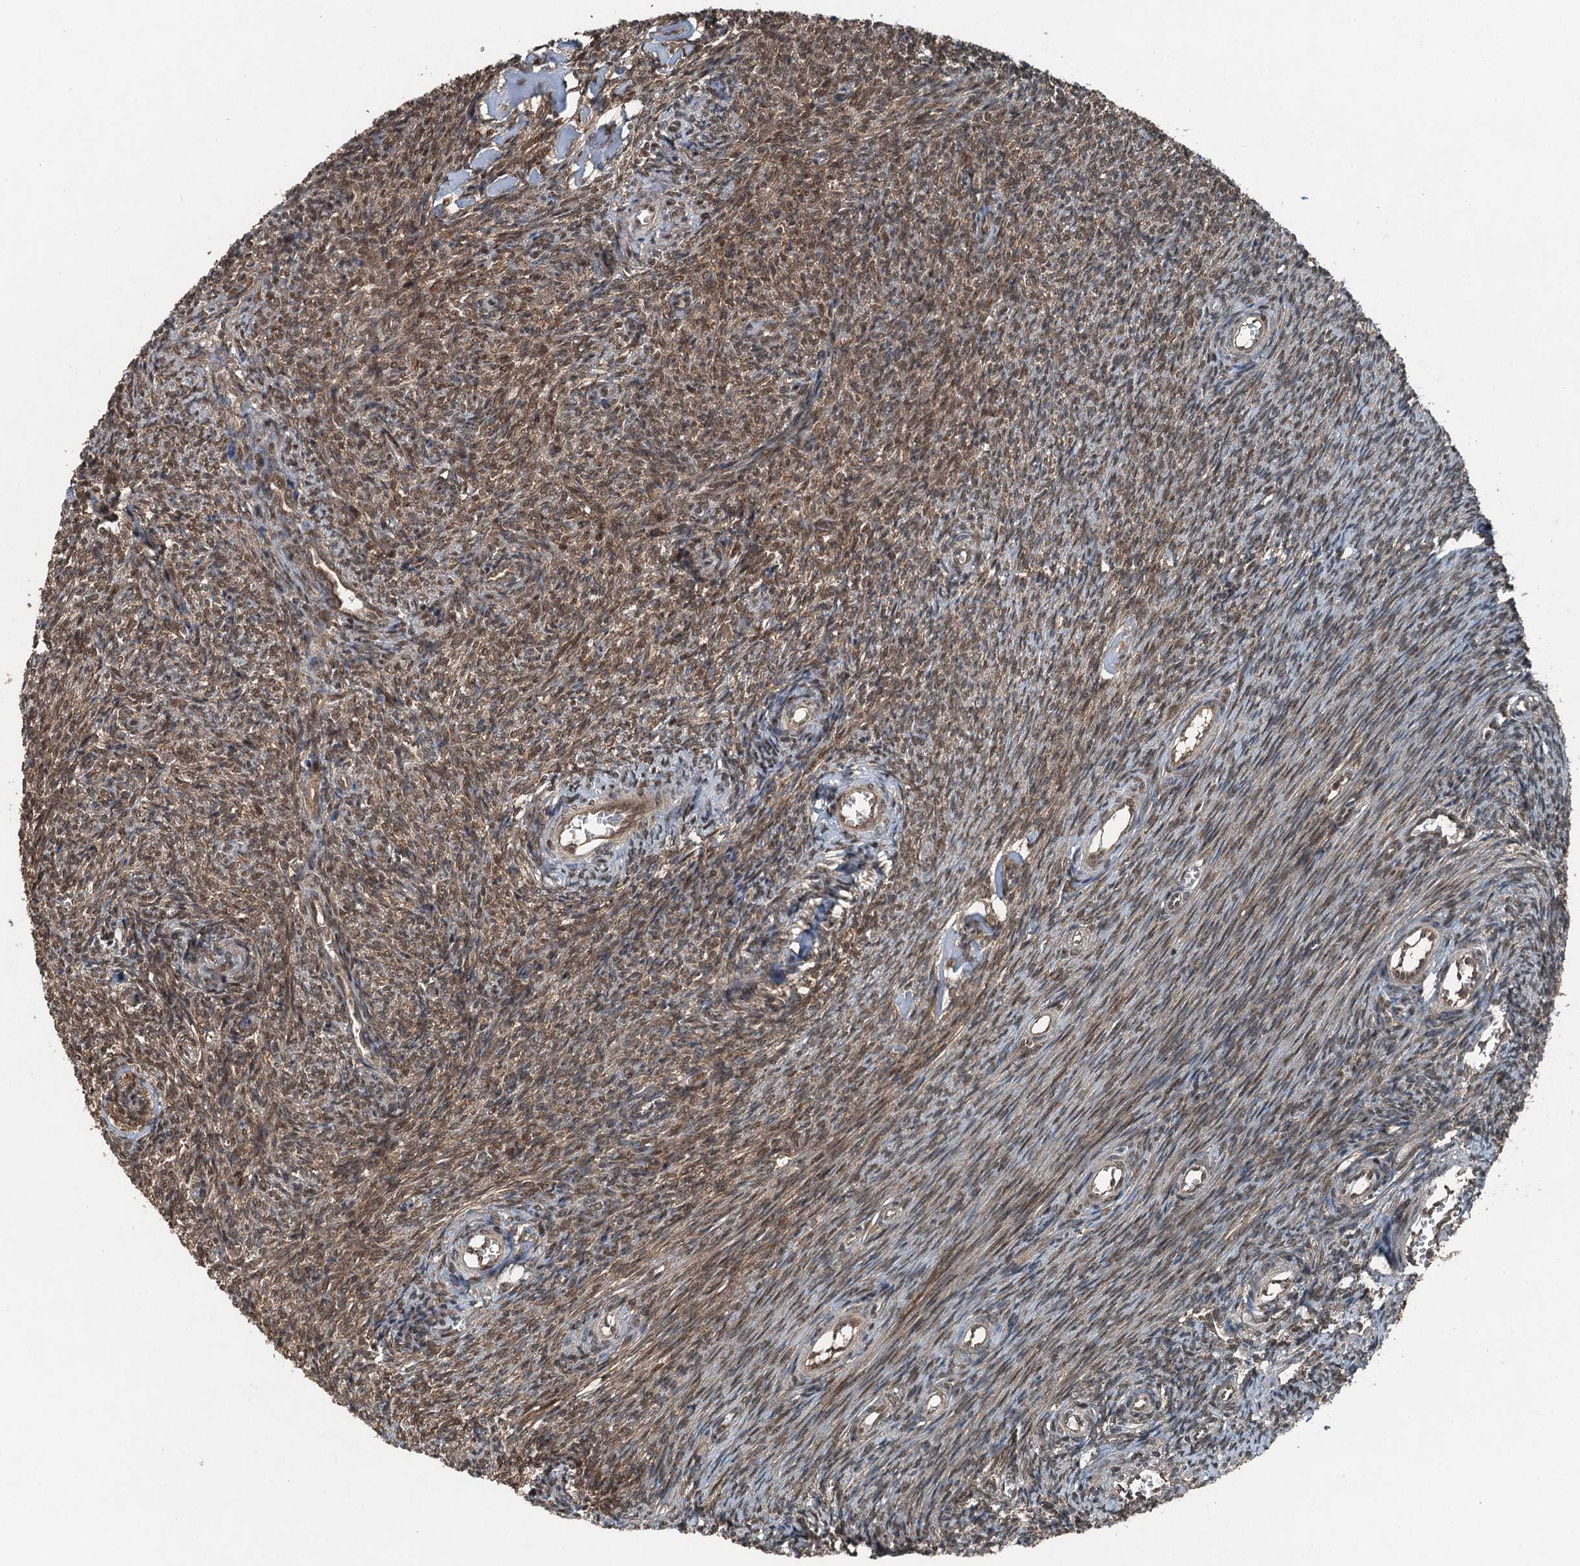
{"staining": {"intensity": "moderate", "quantity": ">75%", "location": "cytoplasmic/membranous,nuclear"}, "tissue": "ovary", "cell_type": "Ovarian stroma cells", "image_type": "normal", "snomed": [{"axis": "morphology", "description": "Normal tissue, NOS"}, {"axis": "topography", "description": "Ovary"}], "caption": "Immunohistochemistry (IHC) staining of unremarkable ovary, which displays medium levels of moderate cytoplasmic/membranous,nuclear staining in approximately >75% of ovarian stroma cells indicating moderate cytoplasmic/membranous,nuclear protein expression. The staining was performed using DAB (brown) for protein detection and nuclei were counterstained in hematoxylin (blue).", "gene": "UBXN6", "patient": {"sex": "female", "age": 44}}